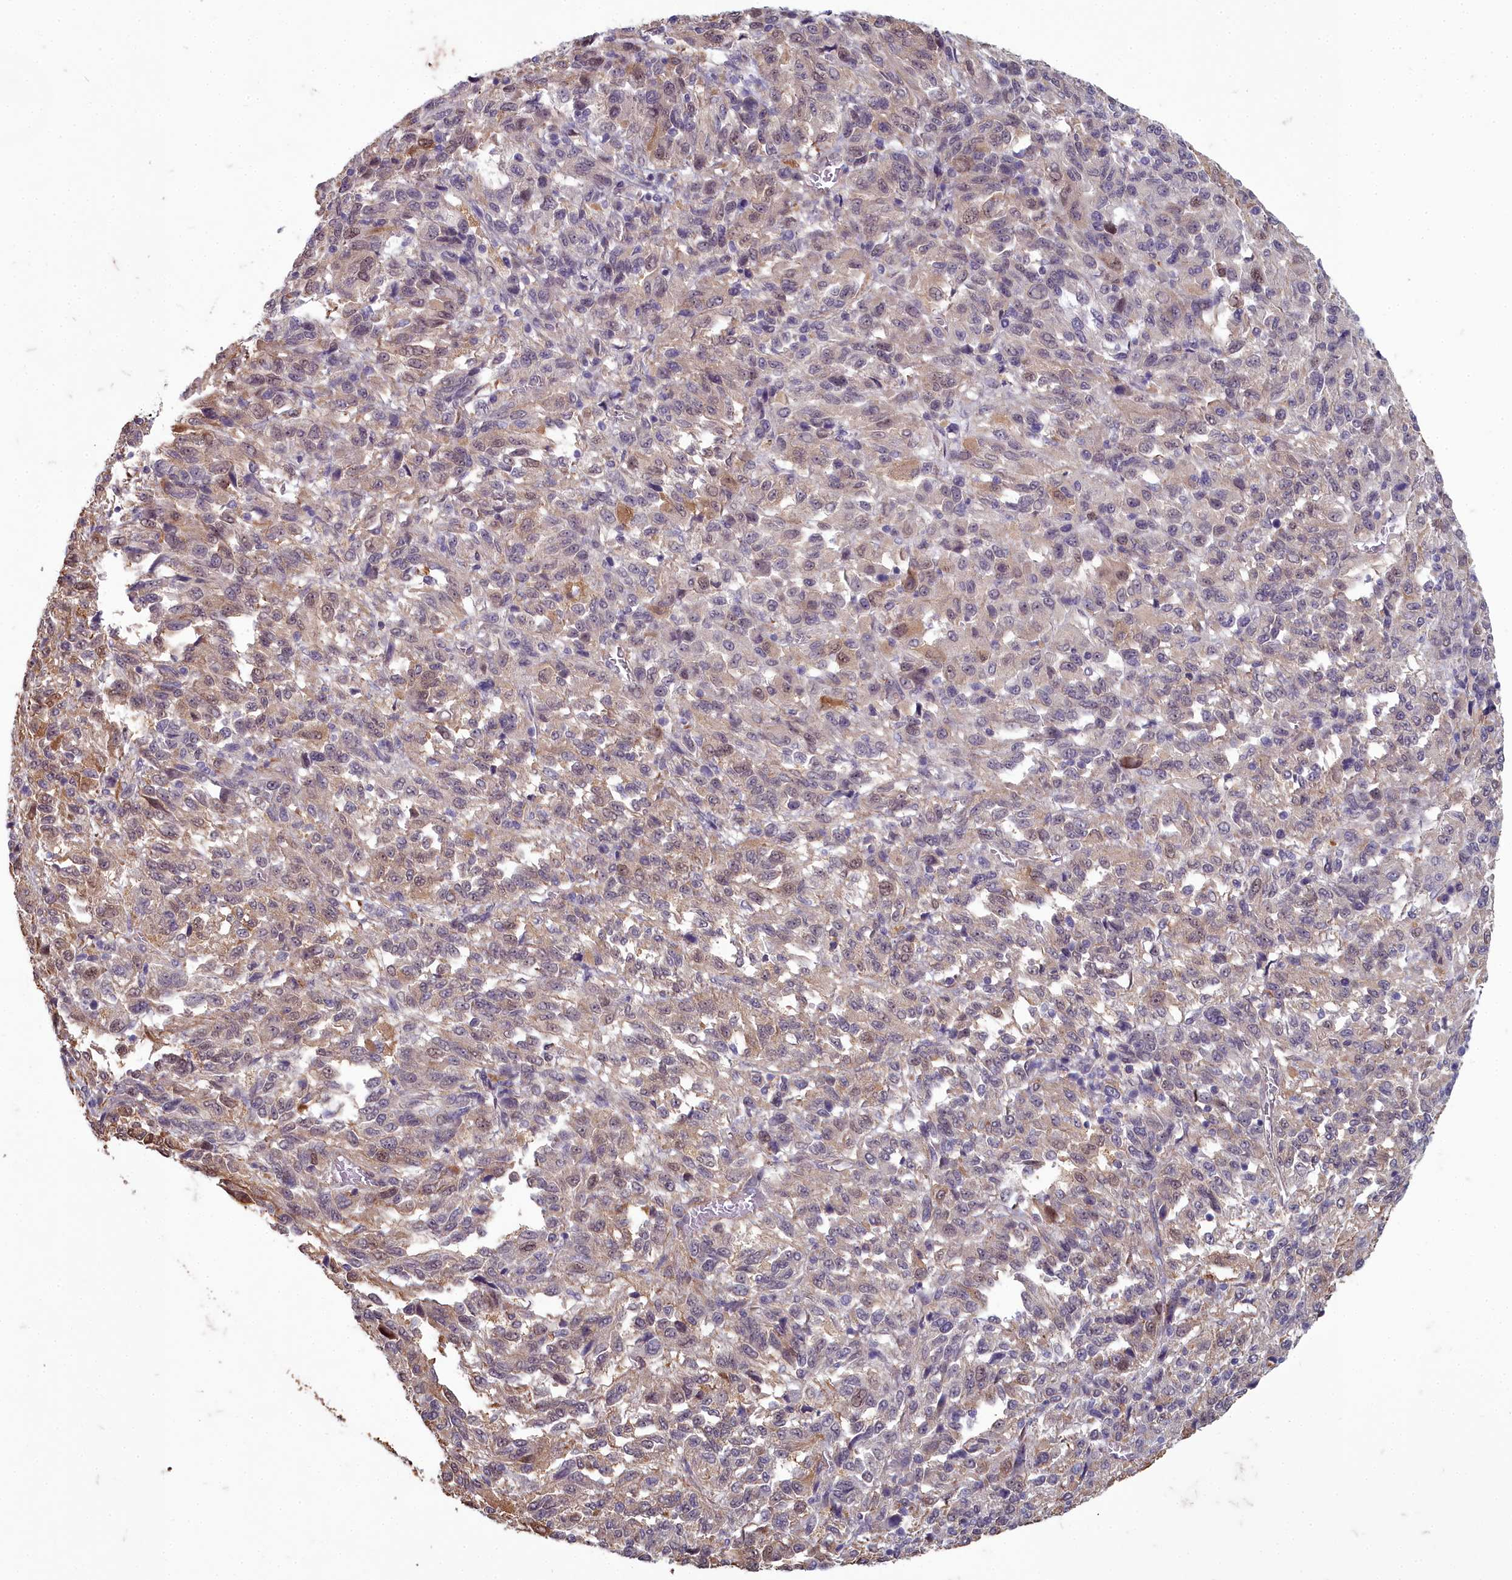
{"staining": {"intensity": "weak", "quantity": "25%-75%", "location": "cytoplasmic/membranous,nuclear"}, "tissue": "melanoma", "cell_type": "Tumor cells", "image_type": "cancer", "snomed": [{"axis": "morphology", "description": "Malignant melanoma, Metastatic site"}, {"axis": "topography", "description": "Lung"}], "caption": "A histopathology image of human melanoma stained for a protein demonstrates weak cytoplasmic/membranous and nuclear brown staining in tumor cells.", "gene": "ZNF626", "patient": {"sex": "male", "age": 64}}